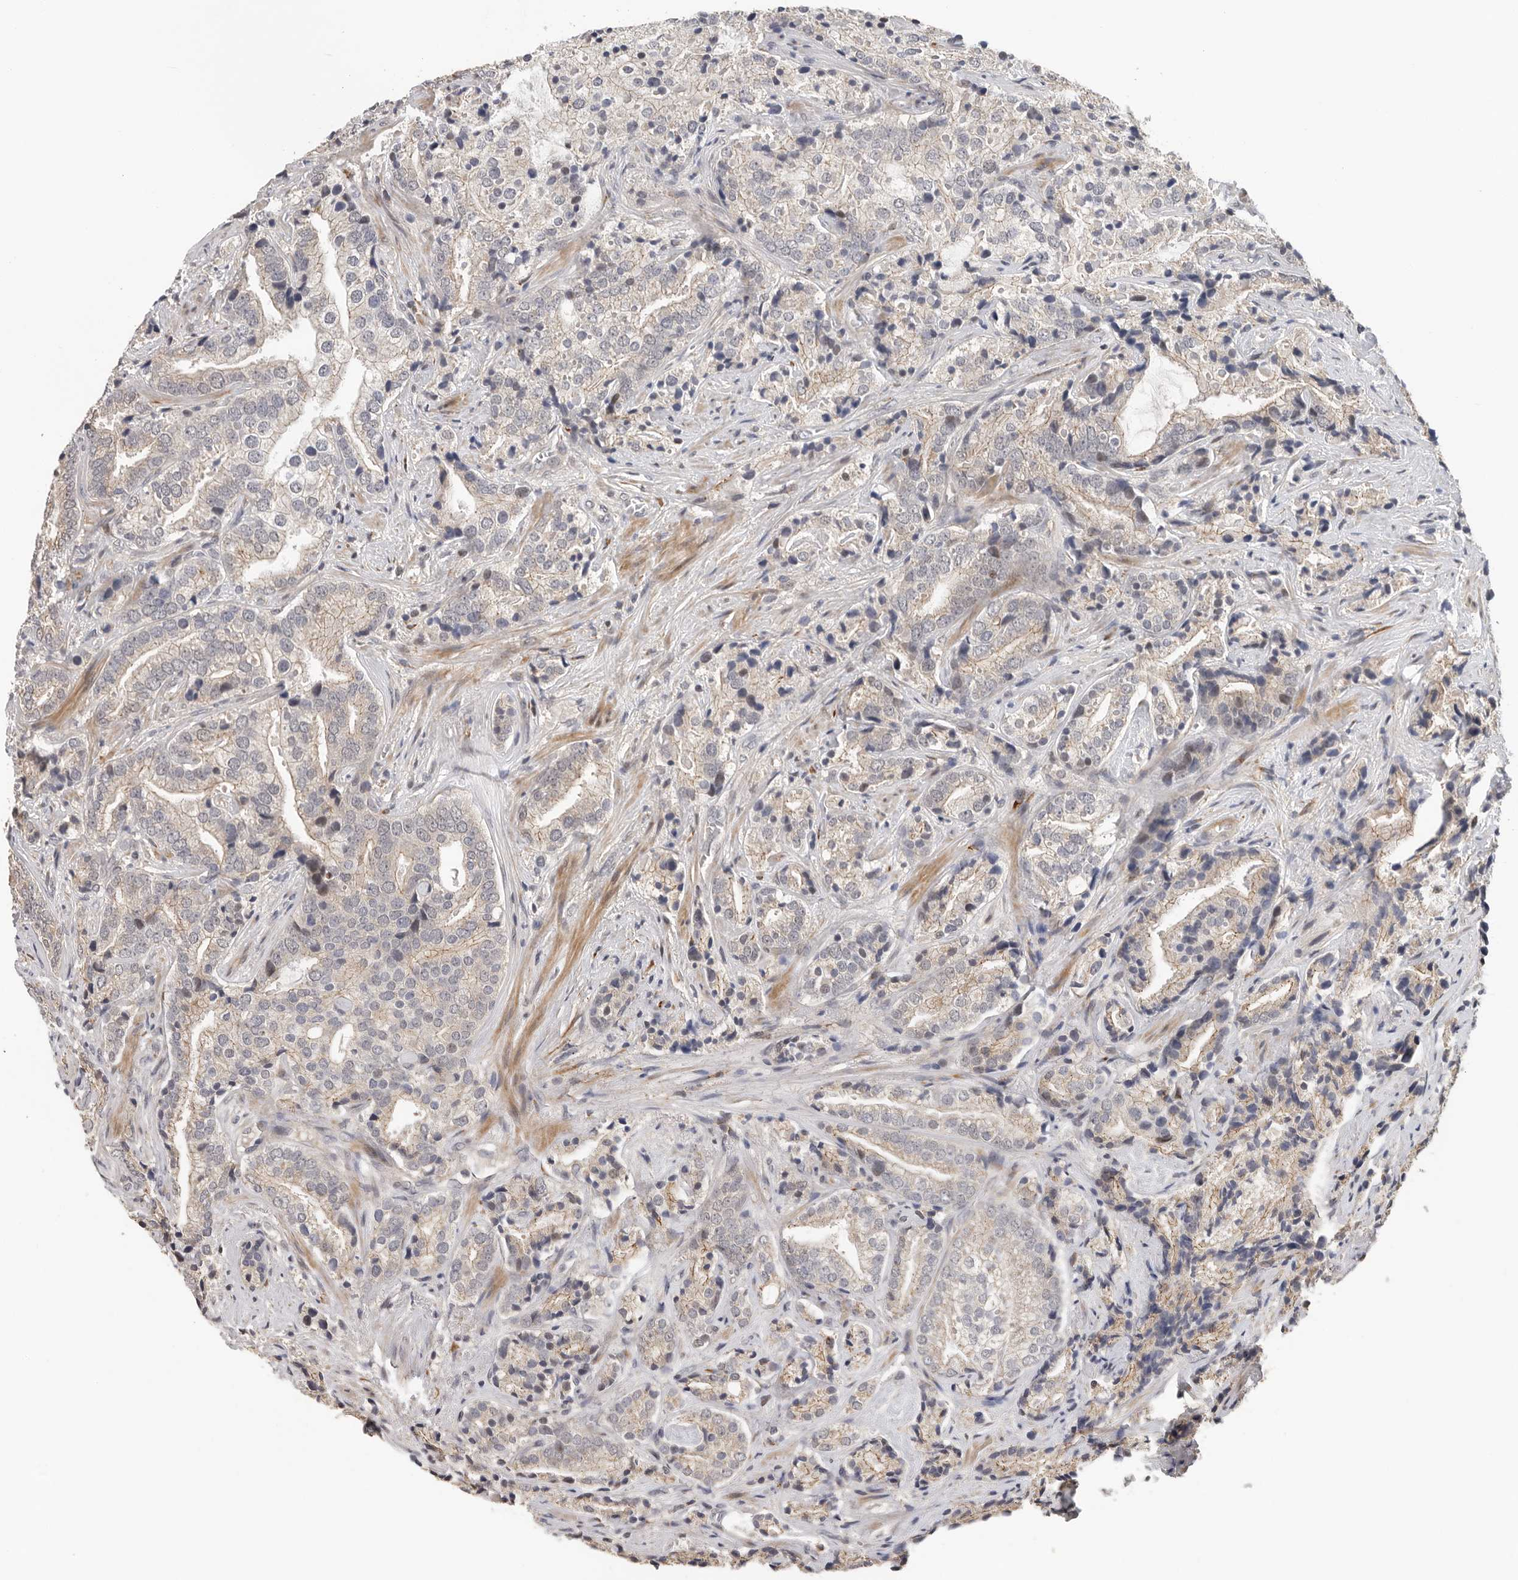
{"staining": {"intensity": "negative", "quantity": "none", "location": "none"}, "tissue": "prostate cancer", "cell_type": "Tumor cells", "image_type": "cancer", "snomed": [{"axis": "morphology", "description": "Adenocarcinoma, High grade"}, {"axis": "topography", "description": "Prostate"}], "caption": "Tumor cells show no significant positivity in prostate adenocarcinoma (high-grade).", "gene": "HENMT1", "patient": {"sex": "male", "age": 57}}